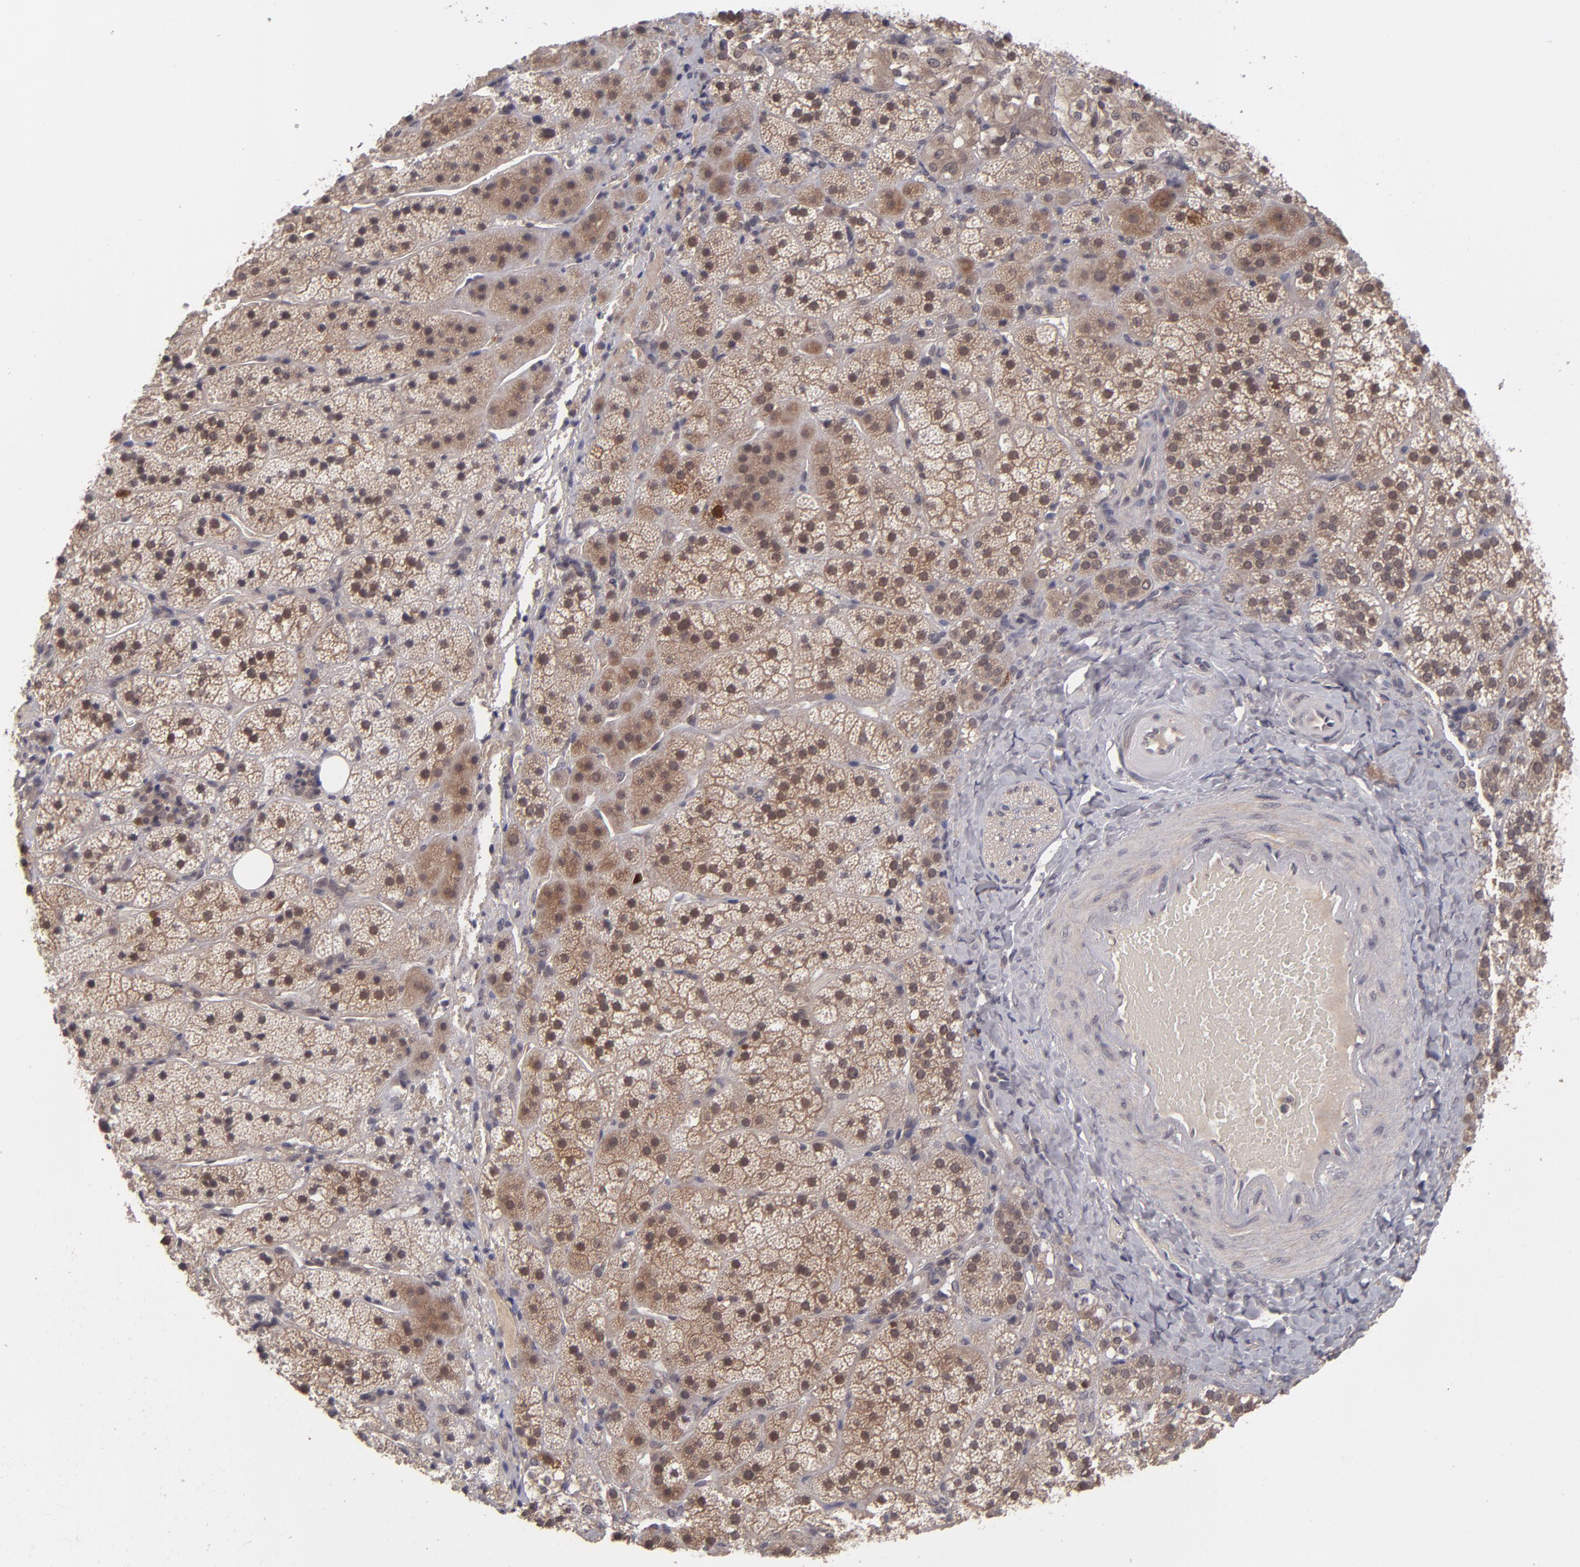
{"staining": {"intensity": "moderate", "quantity": ">75%", "location": "cytoplasmic/membranous"}, "tissue": "adrenal gland", "cell_type": "Glandular cells", "image_type": "normal", "snomed": [{"axis": "morphology", "description": "Normal tissue, NOS"}, {"axis": "topography", "description": "Adrenal gland"}], "caption": "Immunohistochemistry (IHC) micrograph of normal human adrenal gland stained for a protein (brown), which demonstrates medium levels of moderate cytoplasmic/membranous expression in approximately >75% of glandular cells.", "gene": "TYMS", "patient": {"sex": "female", "age": 44}}